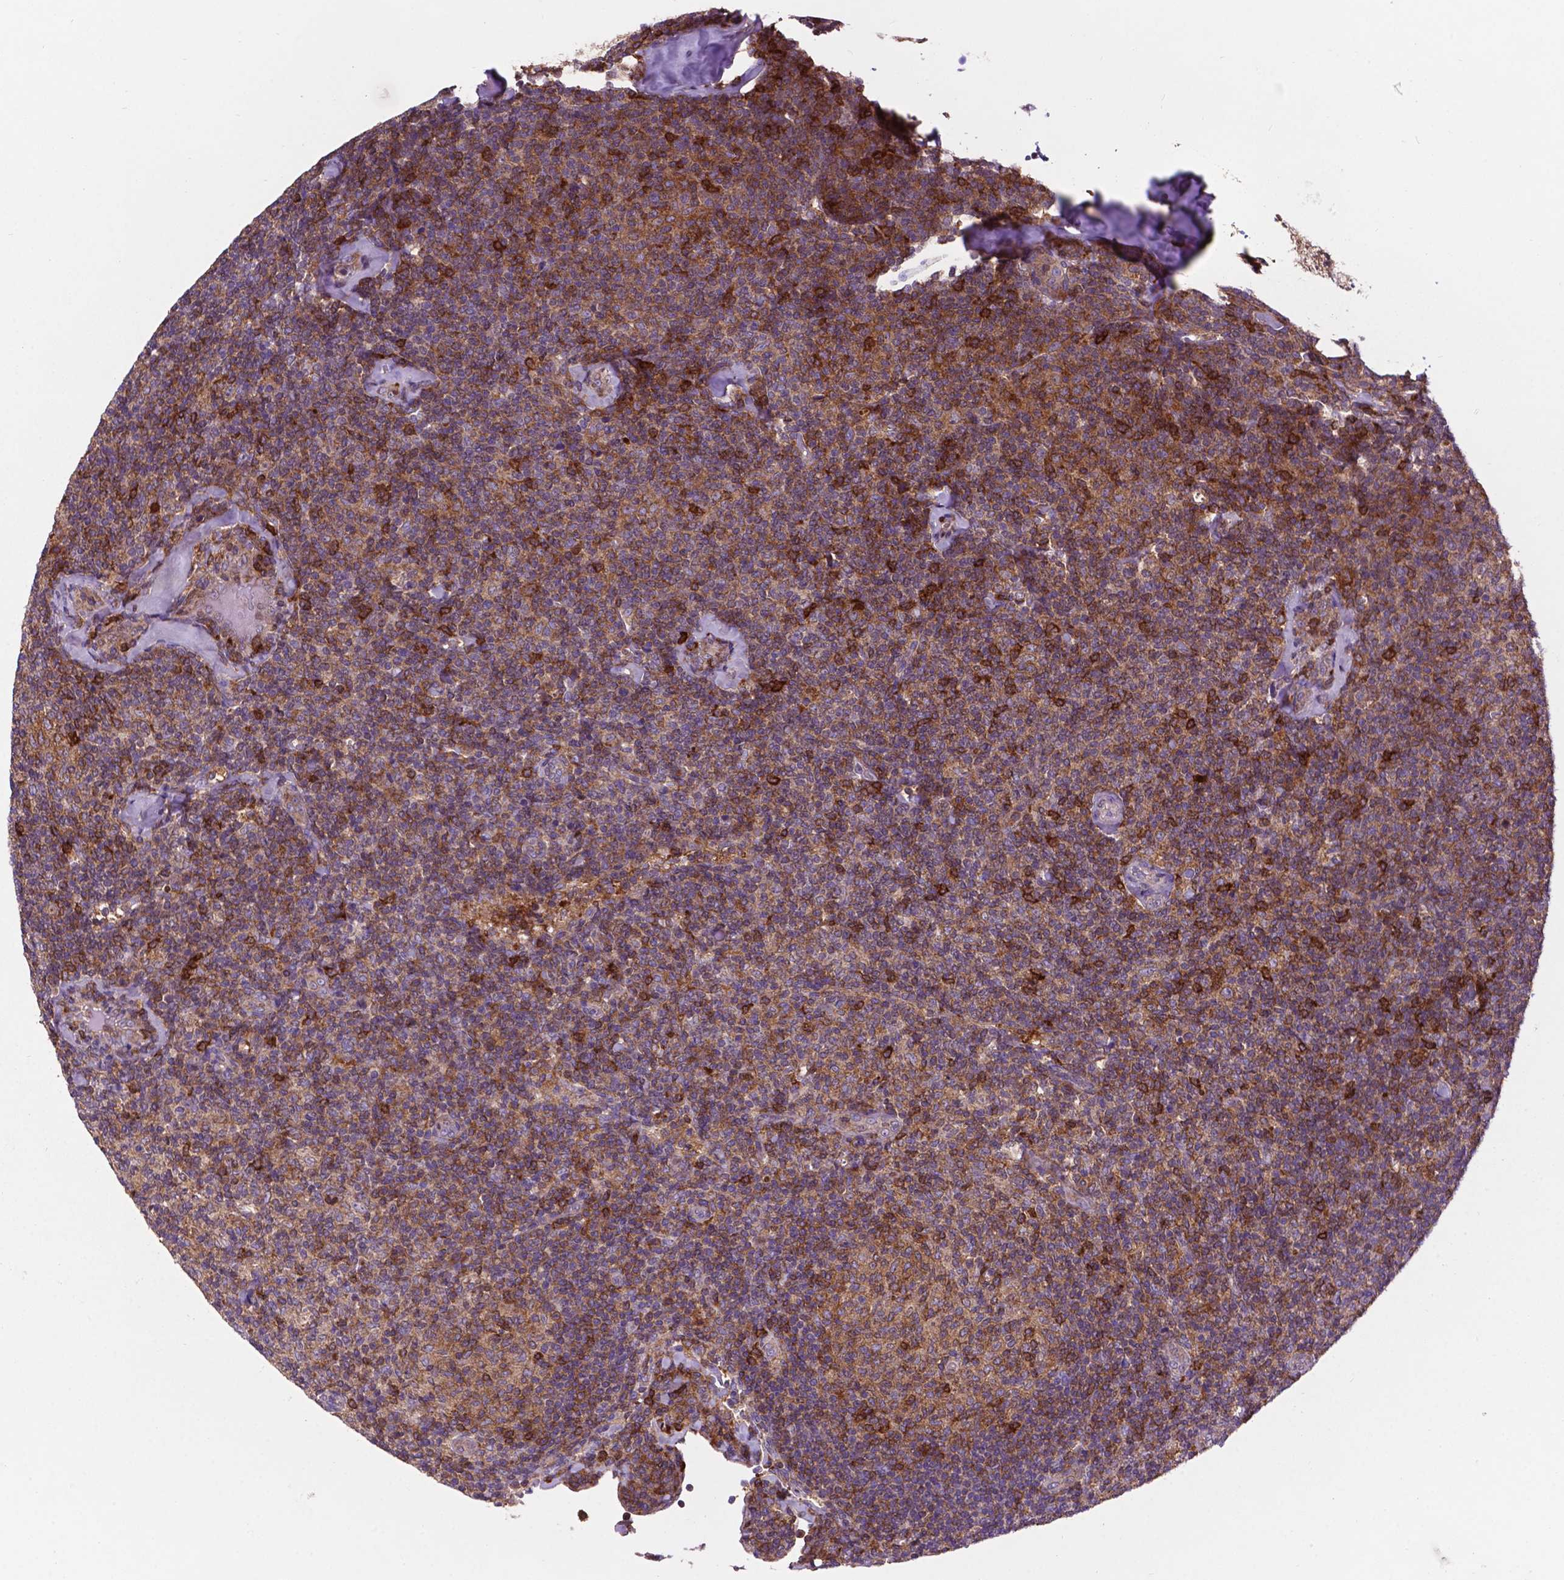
{"staining": {"intensity": "moderate", "quantity": "25%-75%", "location": "cytoplasmic/membranous"}, "tissue": "lymphoma", "cell_type": "Tumor cells", "image_type": "cancer", "snomed": [{"axis": "morphology", "description": "Malignant lymphoma, non-Hodgkin's type, Low grade"}, {"axis": "topography", "description": "Lymph node"}], "caption": "DAB (3,3'-diaminobenzidine) immunohistochemical staining of human lymphoma reveals moderate cytoplasmic/membranous protein staining in approximately 25%-75% of tumor cells. (Brightfield microscopy of DAB IHC at high magnification).", "gene": "SMAD3", "patient": {"sex": "female", "age": 56}}